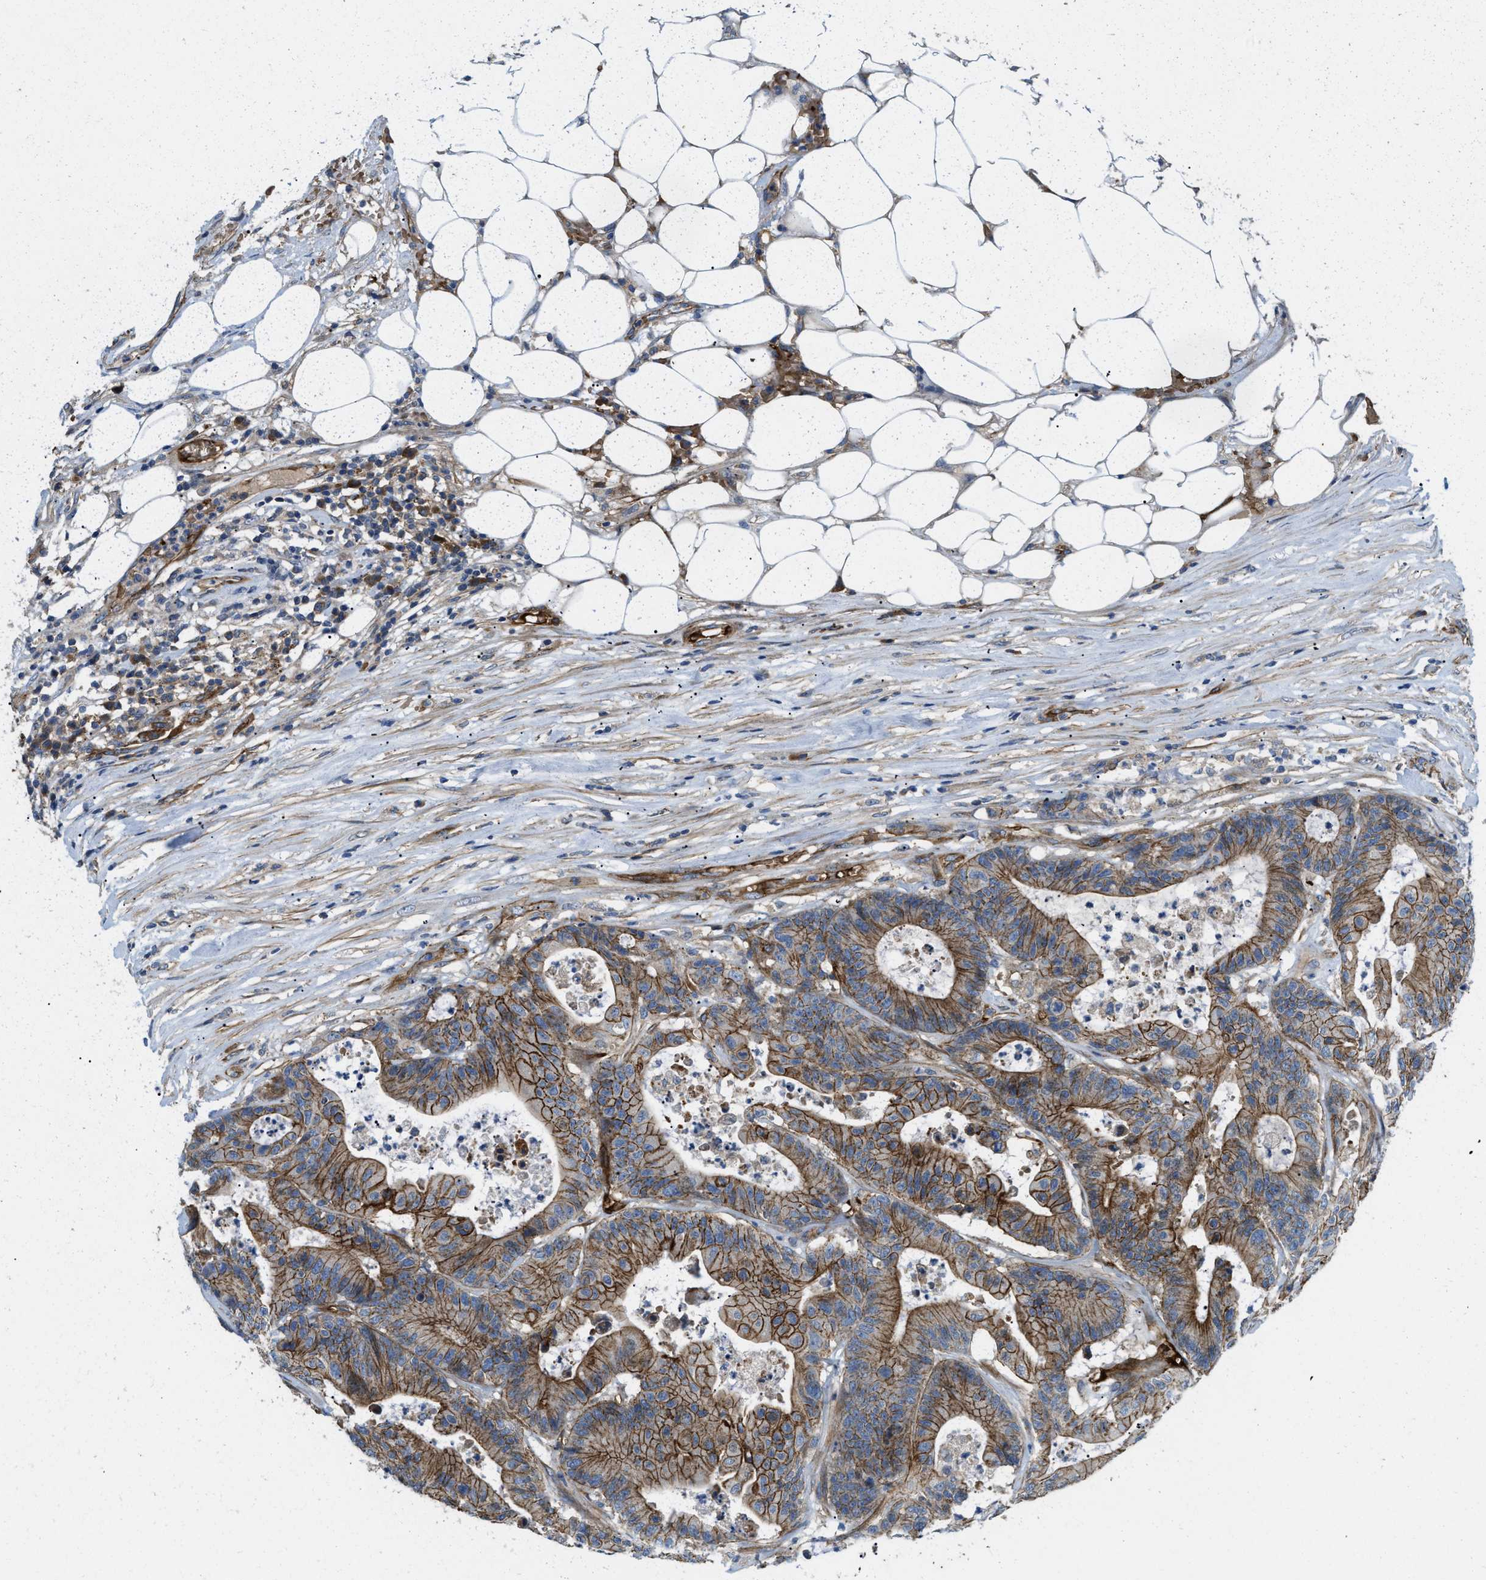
{"staining": {"intensity": "strong", "quantity": ">75%", "location": "cytoplasmic/membranous"}, "tissue": "colorectal cancer", "cell_type": "Tumor cells", "image_type": "cancer", "snomed": [{"axis": "morphology", "description": "Adenocarcinoma, NOS"}, {"axis": "topography", "description": "Colon"}], "caption": "Adenocarcinoma (colorectal) was stained to show a protein in brown. There is high levels of strong cytoplasmic/membranous staining in approximately >75% of tumor cells. The staining was performed using DAB (3,3'-diaminobenzidine) to visualize the protein expression in brown, while the nuclei were stained in blue with hematoxylin (Magnification: 20x).", "gene": "ERC1", "patient": {"sex": "female", "age": 84}}